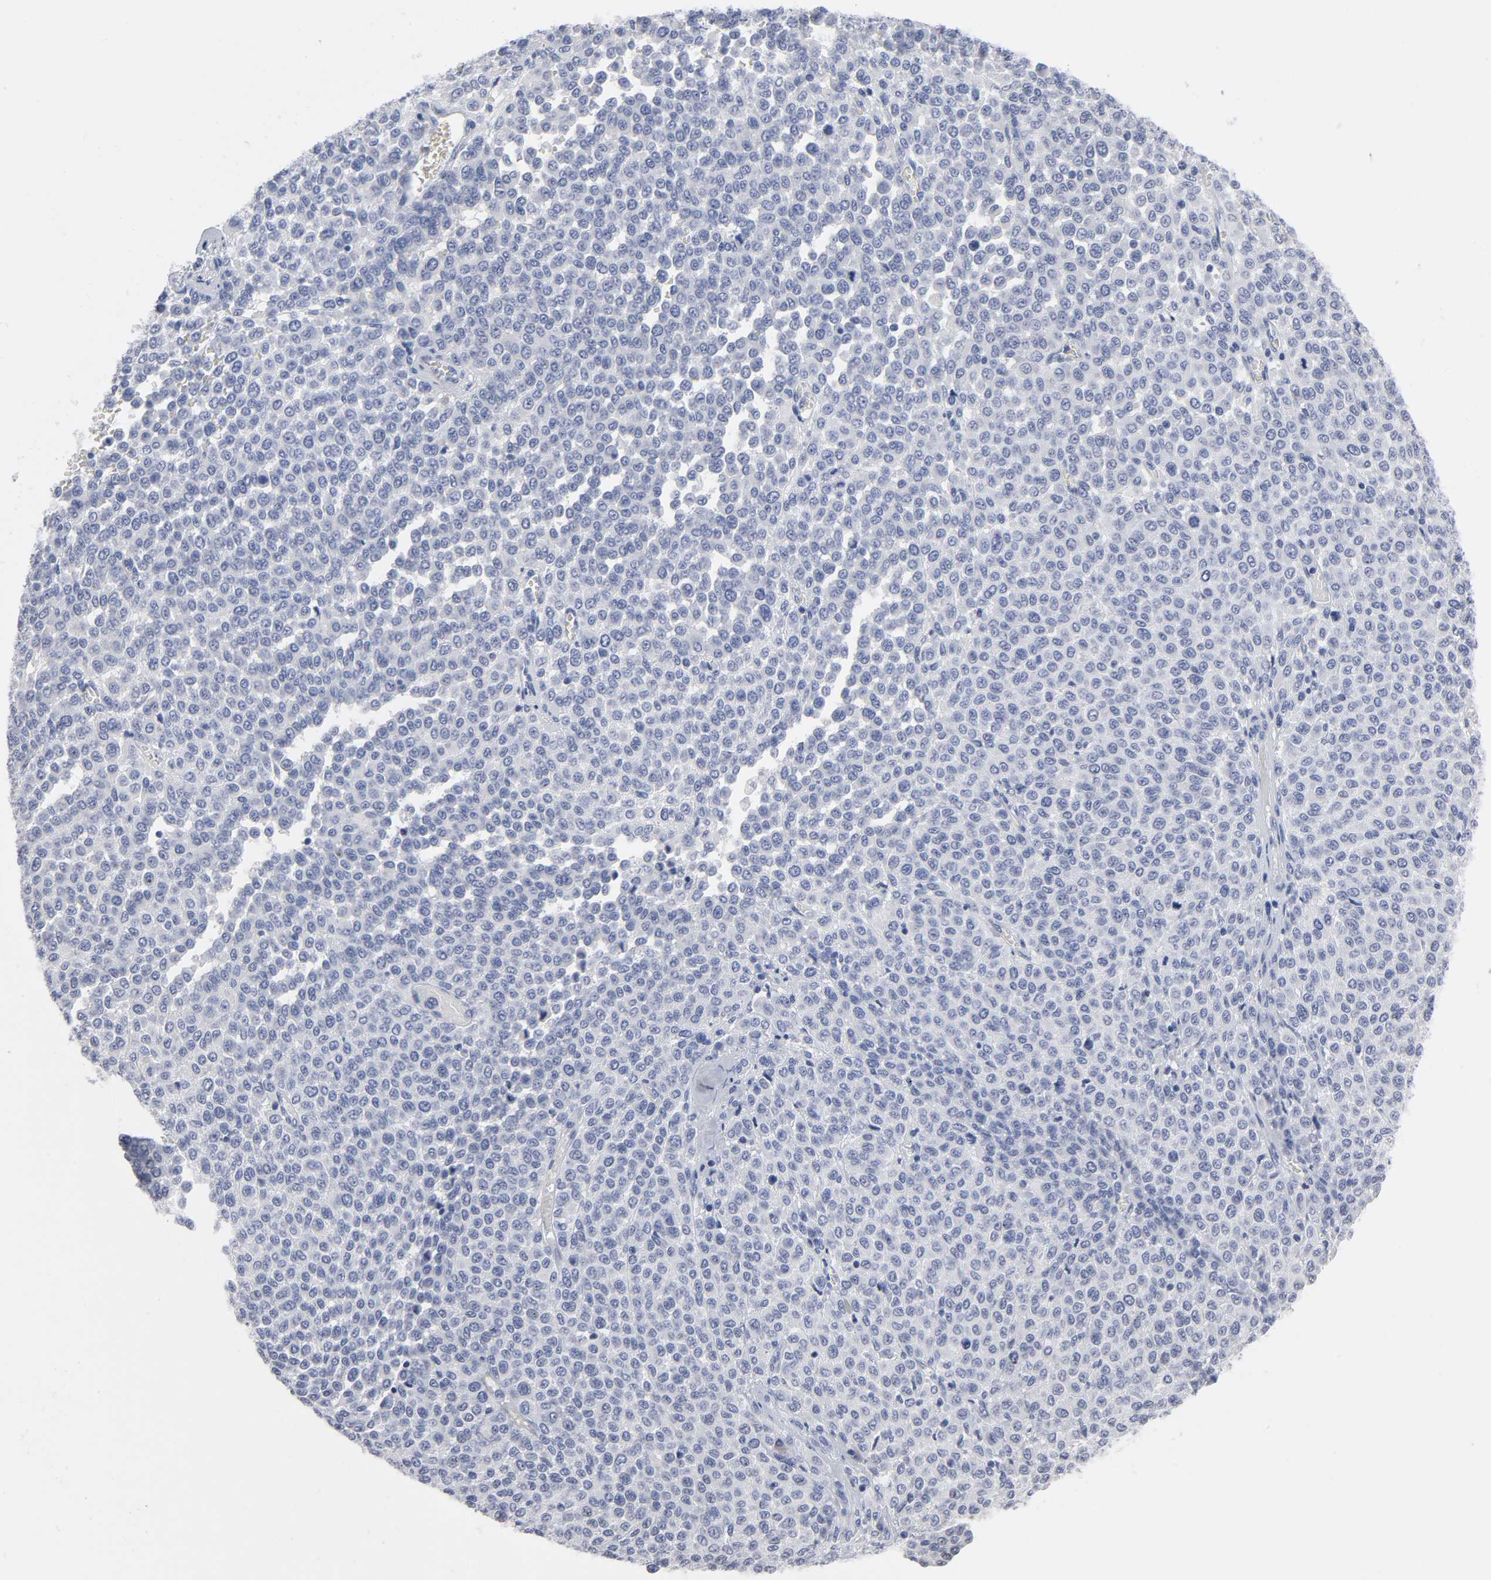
{"staining": {"intensity": "negative", "quantity": "none", "location": "none"}, "tissue": "melanoma", "cell_type": "Tumor cells", "image_type": "cancer", "snomed": [{"axis": "morphology", "description": "Malignant melanoma, Metastatic site"}, {"axis": "topography", "description": "Pancreas"}], "caption": "Image shows no significant protein expression in tumor cells of malignant melanoma (metastatic site).", "gene": "HNF4A", "patient": {"sex": "female", "age": 30}}